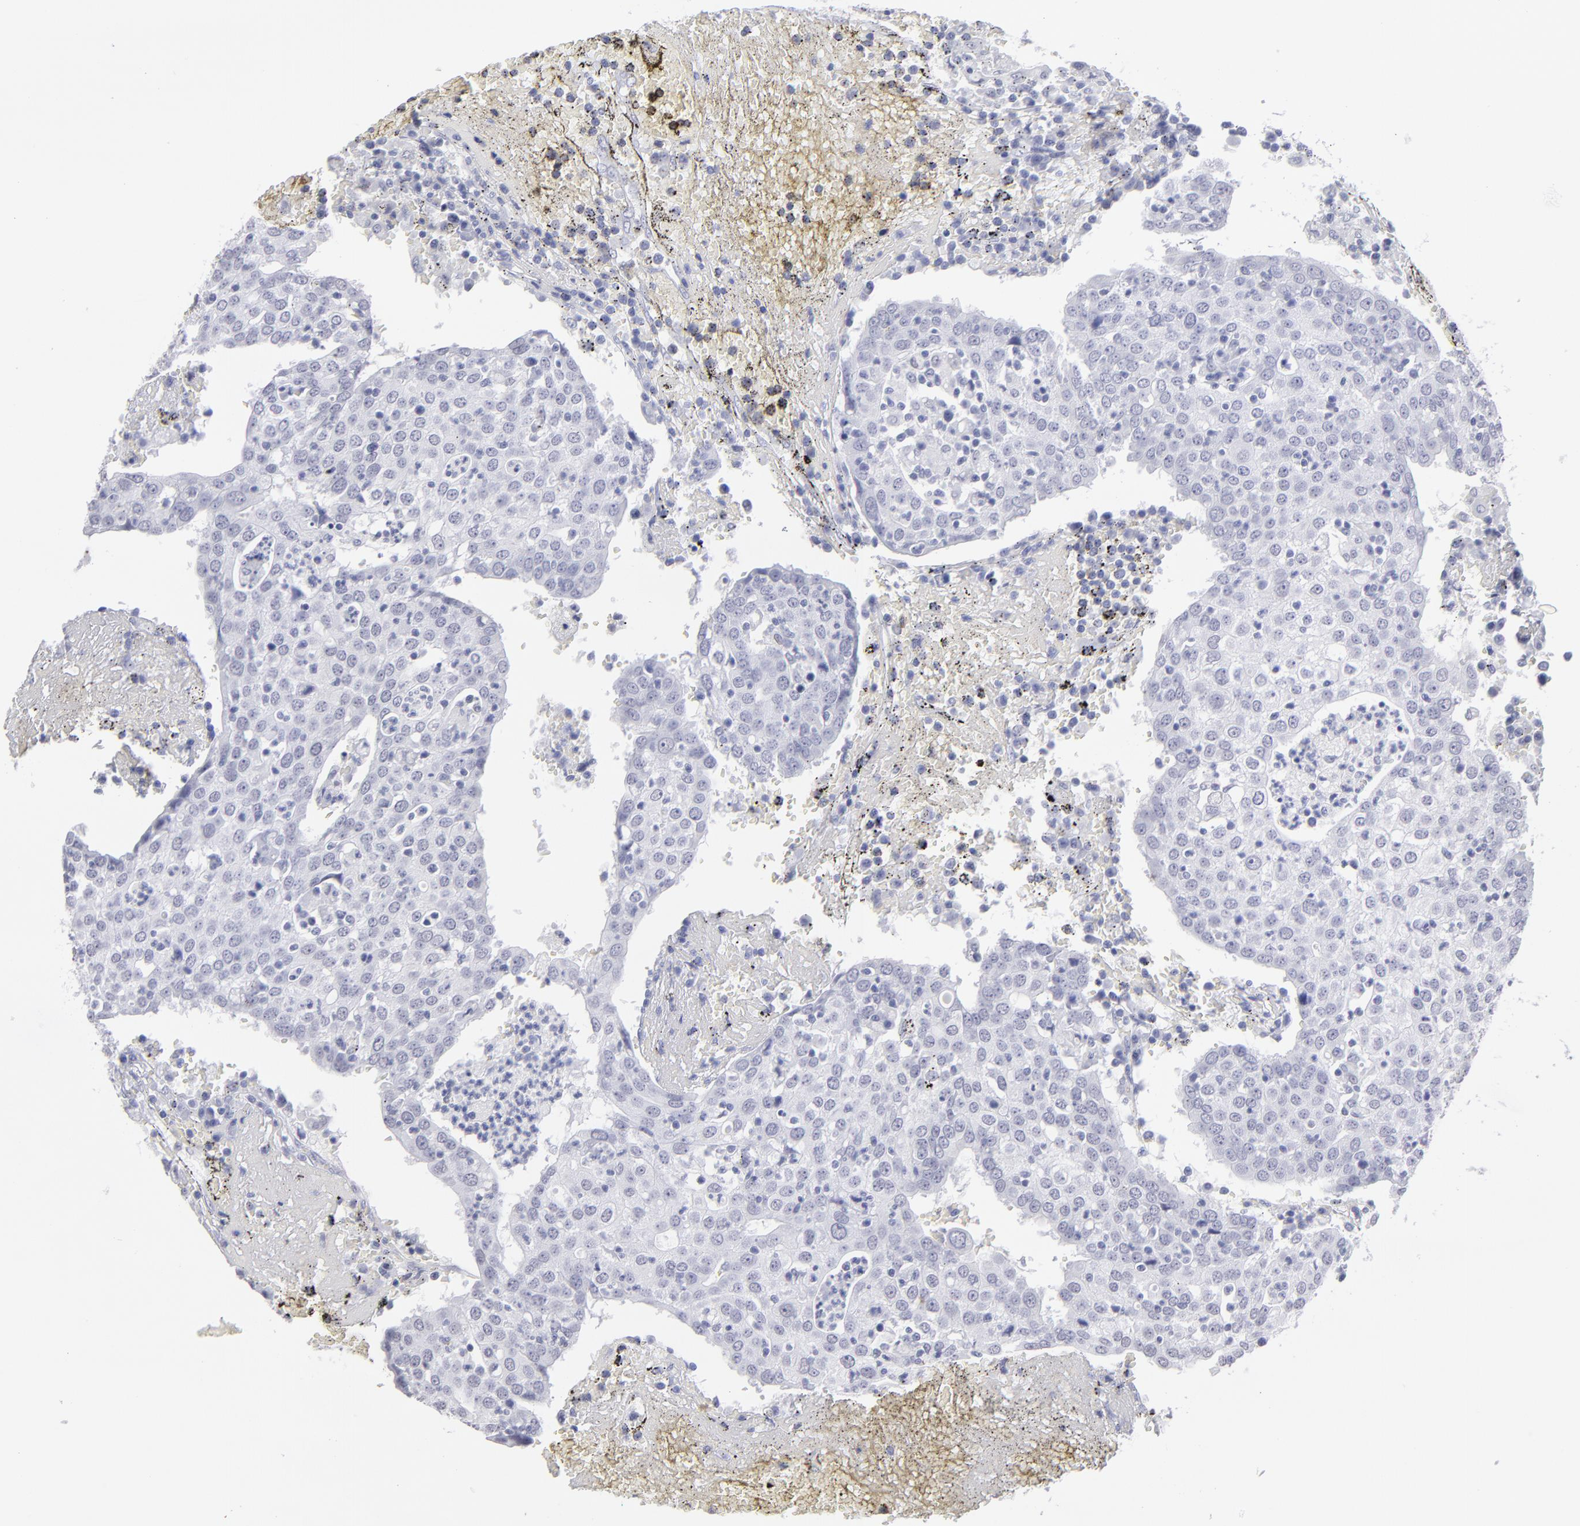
{"staining": {"intensity": "negative", "quantity": "none", "location": "none"}, "tissue": "head and neck cancer", "cell_type": "Tumor cells", "image_type": "cancer", "snomed": [{"axis": "morphology", "description": "Adenocarcinoma, NOS"}, {"axis": "topography", "description": "Salivary gland"}, {"axis": "topography", "description": "Head-Neck"}], "caption": "Immunohistochemical staining of human head and neck cancer (adenocarcinoma) demonstrates no significant positivity in tumor cells. The staining was performed using DAB (3,3'-diaminobenzidine) to visualize the protein expression in brown, while the nuclei were stained in blue with hematoxylin (Magnification: 20x).", "gene": "ALDOB", "patient": {"sex": "female", "age": 65}}